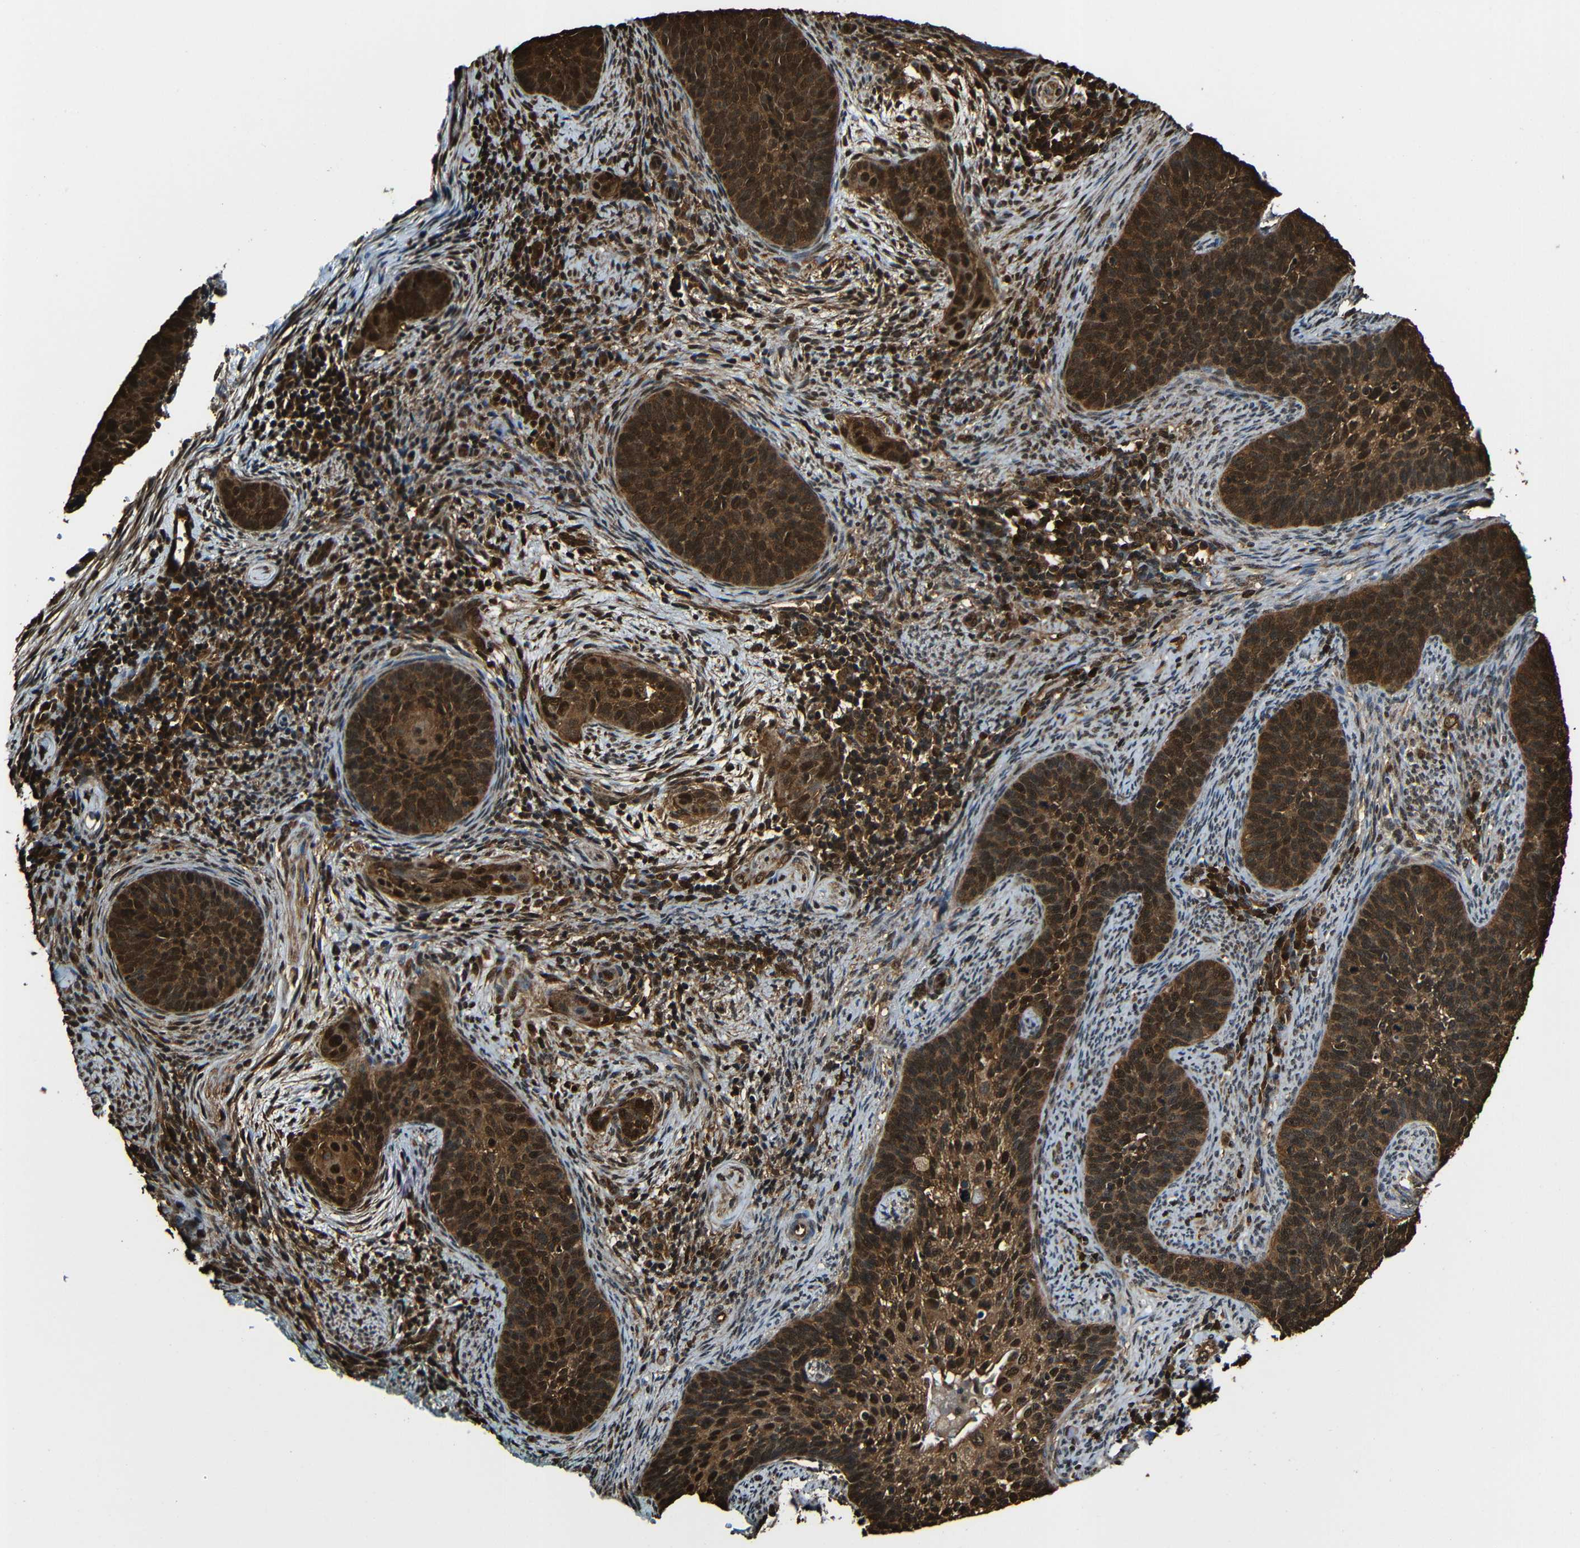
{"staining": {"intensity": "strong", "quantity": ">75%", "location": "cytoplasmic/membranous,nuclear"}, "tissue": "cervical cancer", "cell_type": "Tumor cells", "image_type": "cancer", "snomed": [{"axis": "morphology", "description": "Squamous cell carcinoma, NOS"}, {"axis": "topography", "description": "Cervix"}], "caption": "This micrograph reveals immunohistochemistry staining of cervical cancer, with high strong cytoplasmic/membranous and nuclear expression in about >75% of tumor cells.", "gene": "VCP", "patient": {"sex": "female", "age": 33}}